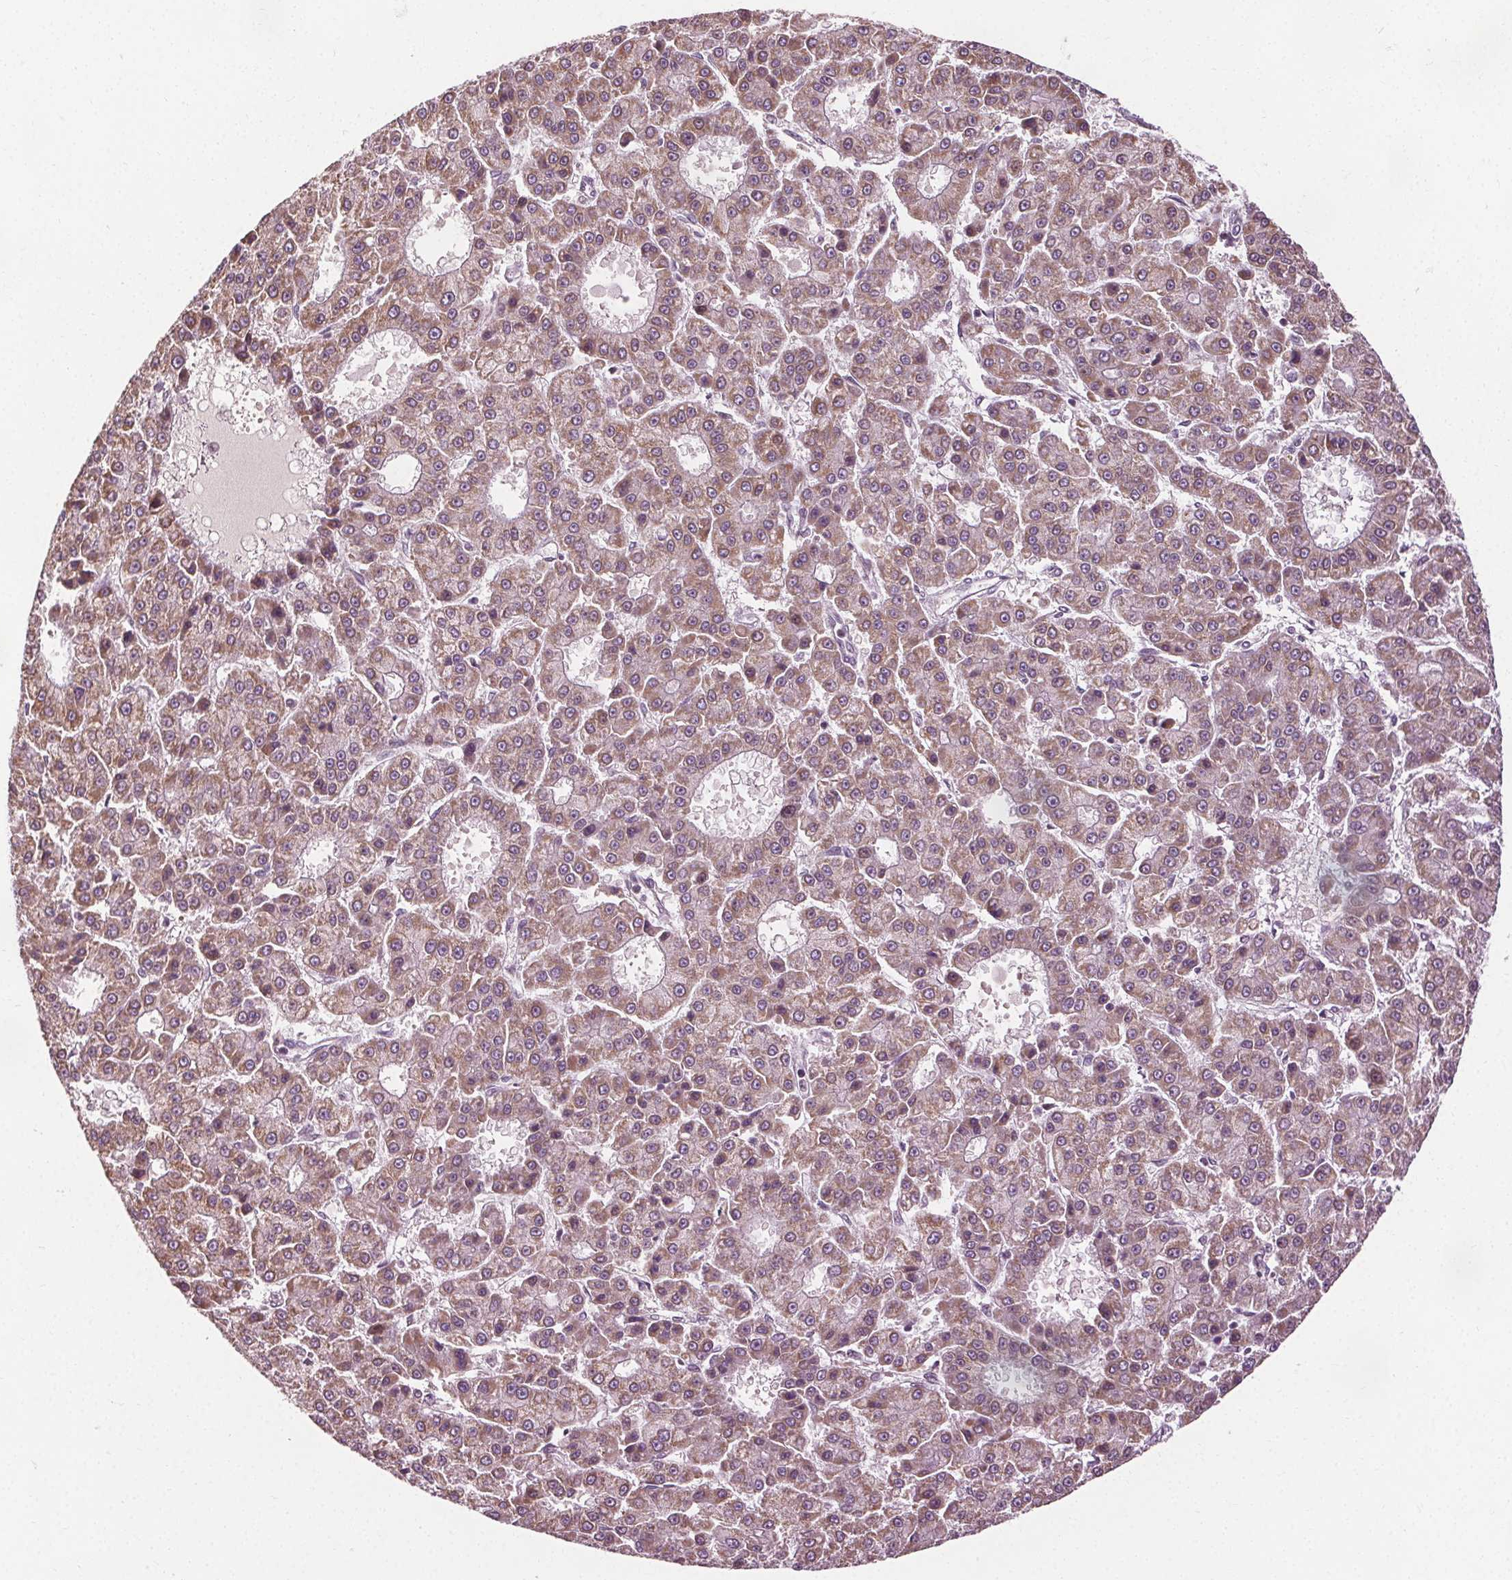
{"staining": {"intensity": "moderate", "quantity": "25%-75%", "location": "cytoplasmic/membranous"}, "tissue": "liver cancer", "cell_type": "Tumor cells", "image_type": "cancer", "snomed": [{"axis": "morphology", "description": "Carcinoma, Hepatocellular, NOS"}, {"axis": "topography", "description": "Liver"}], "caption": "Human liver cancer (hepatocellular carcinoma) stained for a protein (brown) reveals moderate cytoplasmic/membranous positive staining in about 25%-75% of tumor cells.", "gene": "LFNG", "patient": {"sex": "male", "age": 70}}